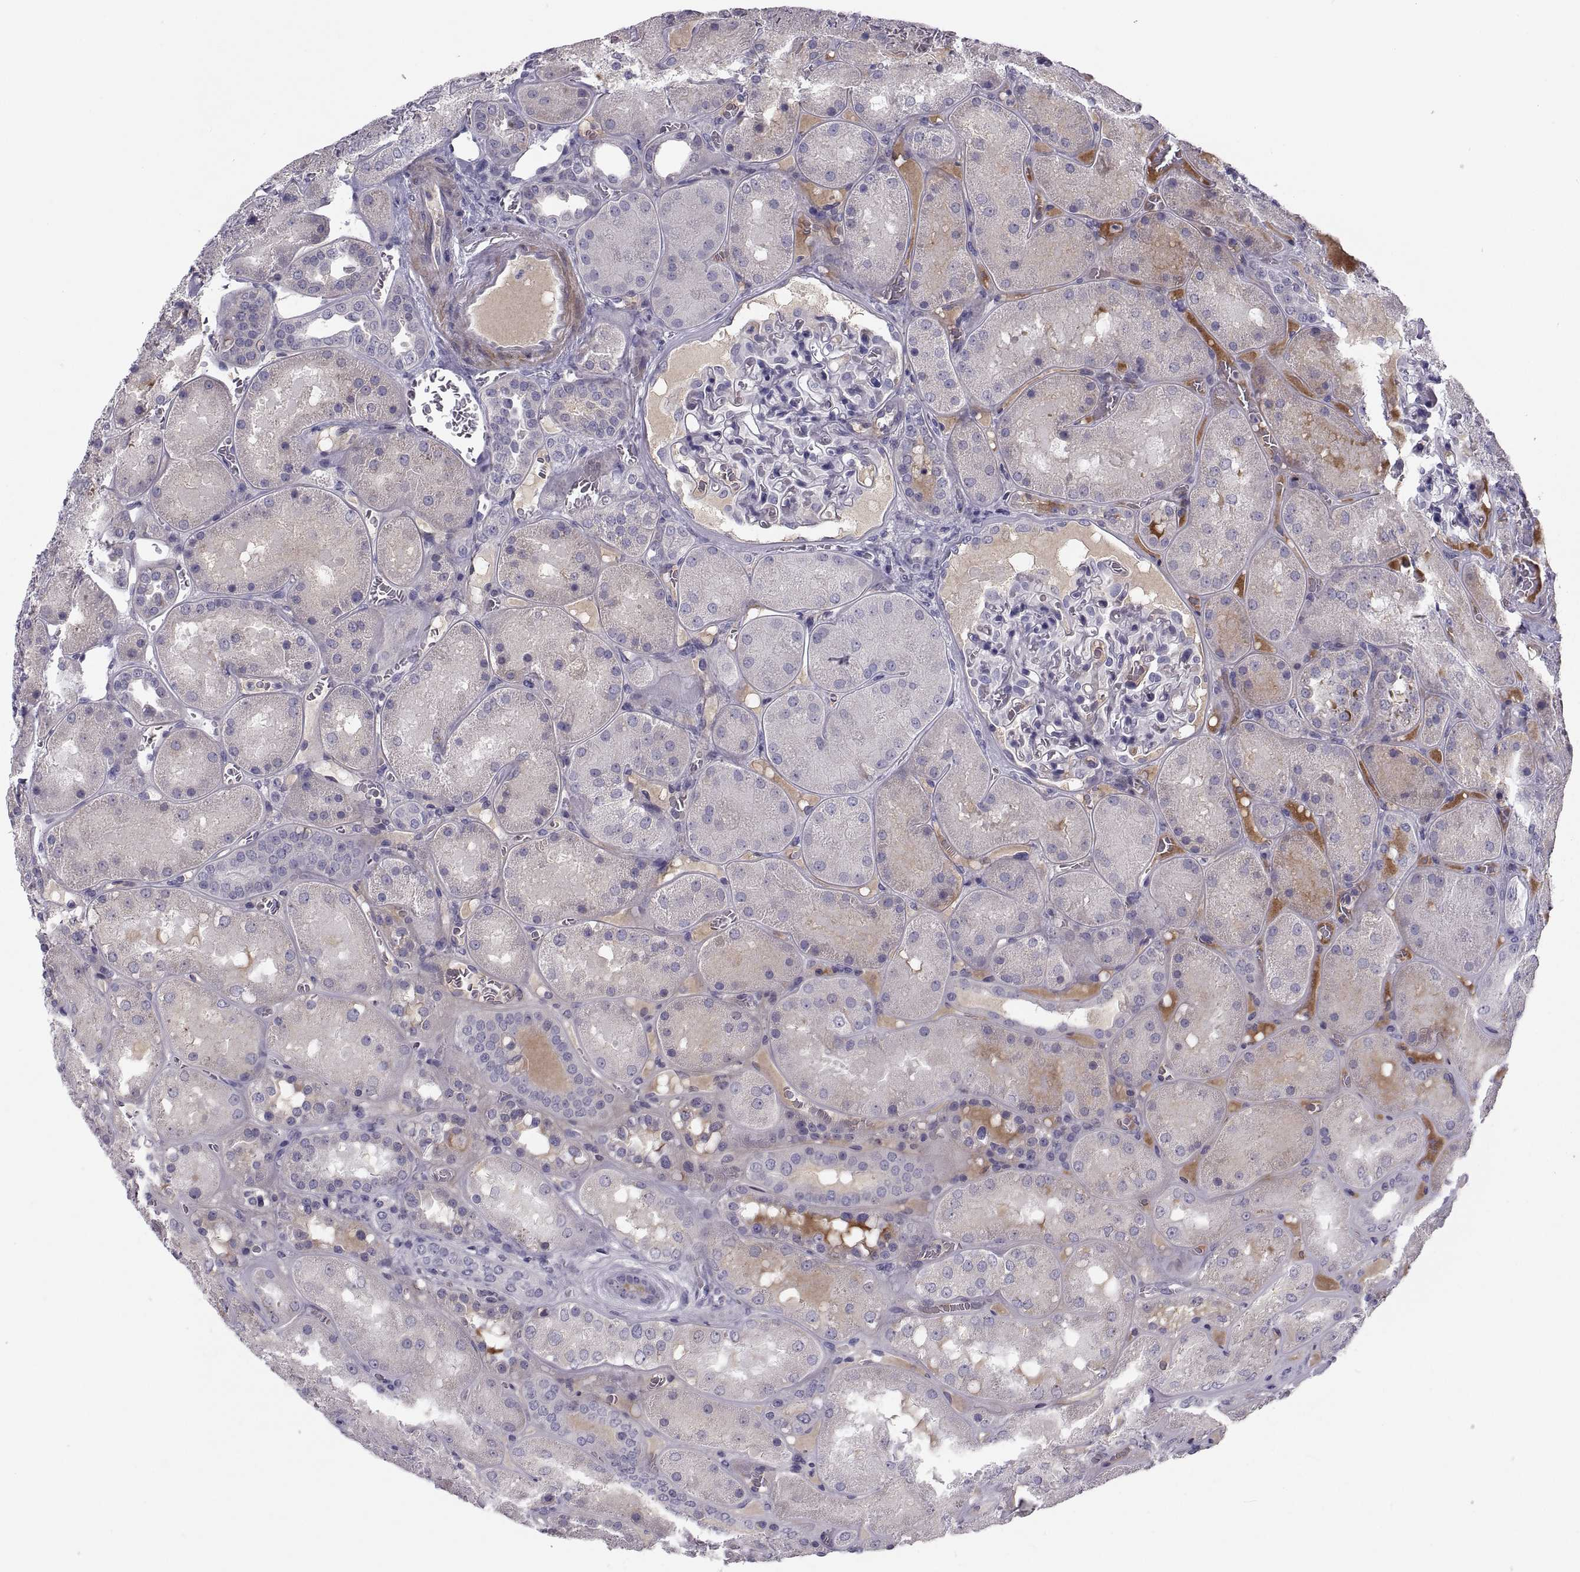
{"staining": {"intensity": "negative", "quantity": "none", "location": "none"}, "tissue": "kidney", "cell_type": "Cells in glomeruli", "image_type": "normal", "snomed": [{"axis": "morphology", "description": "Normal tissue, NOS"}, {"axis": "topography", "description": "Kidney"}], "caption": "This is an immunohistochemistry (IHC) micrograph of normal human kidney. There is no expression in cells in glomeruli.", "gene": "PDZRN4", "patient": {"sex": "male", "age": 73}}